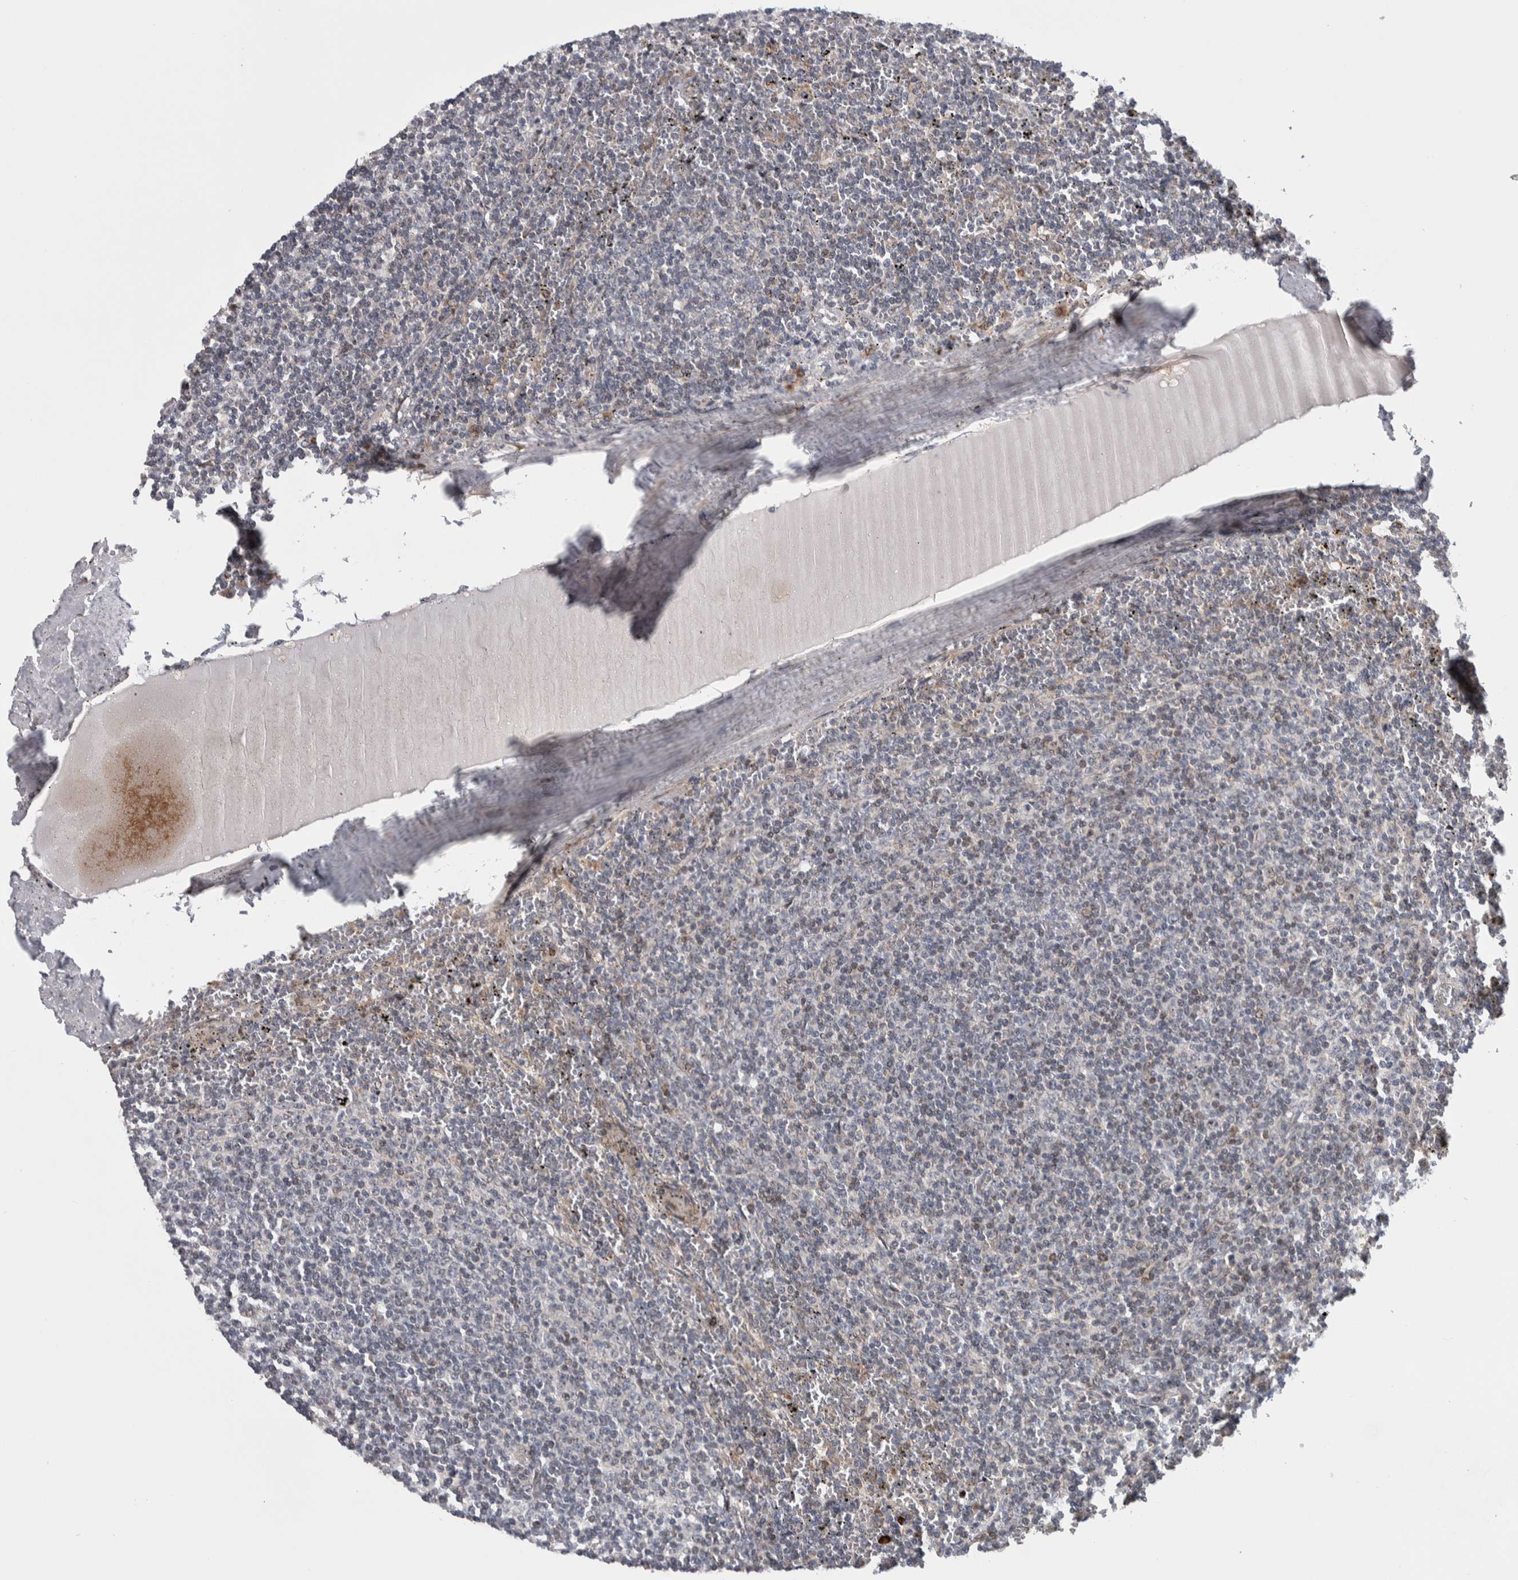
{"staining": {"intensity": "negative", "quantity": "none", "location": "none"}, "tissue": "lymphoma", "cell_type": "Tumor cells", "image_type": "cancer", "snomed": [{"axis": "morphology", "description": "Malignant lymphoma, non-Hodgkin's type, Low grade"}, {"axis": "topography", "description": "Spleen"}], "caption": "The photomicrograph demonstrates no staining of tumor cells in lymphoma.", "gene": "PRRG4", "patient": {"sex": "female", "age": 50}}